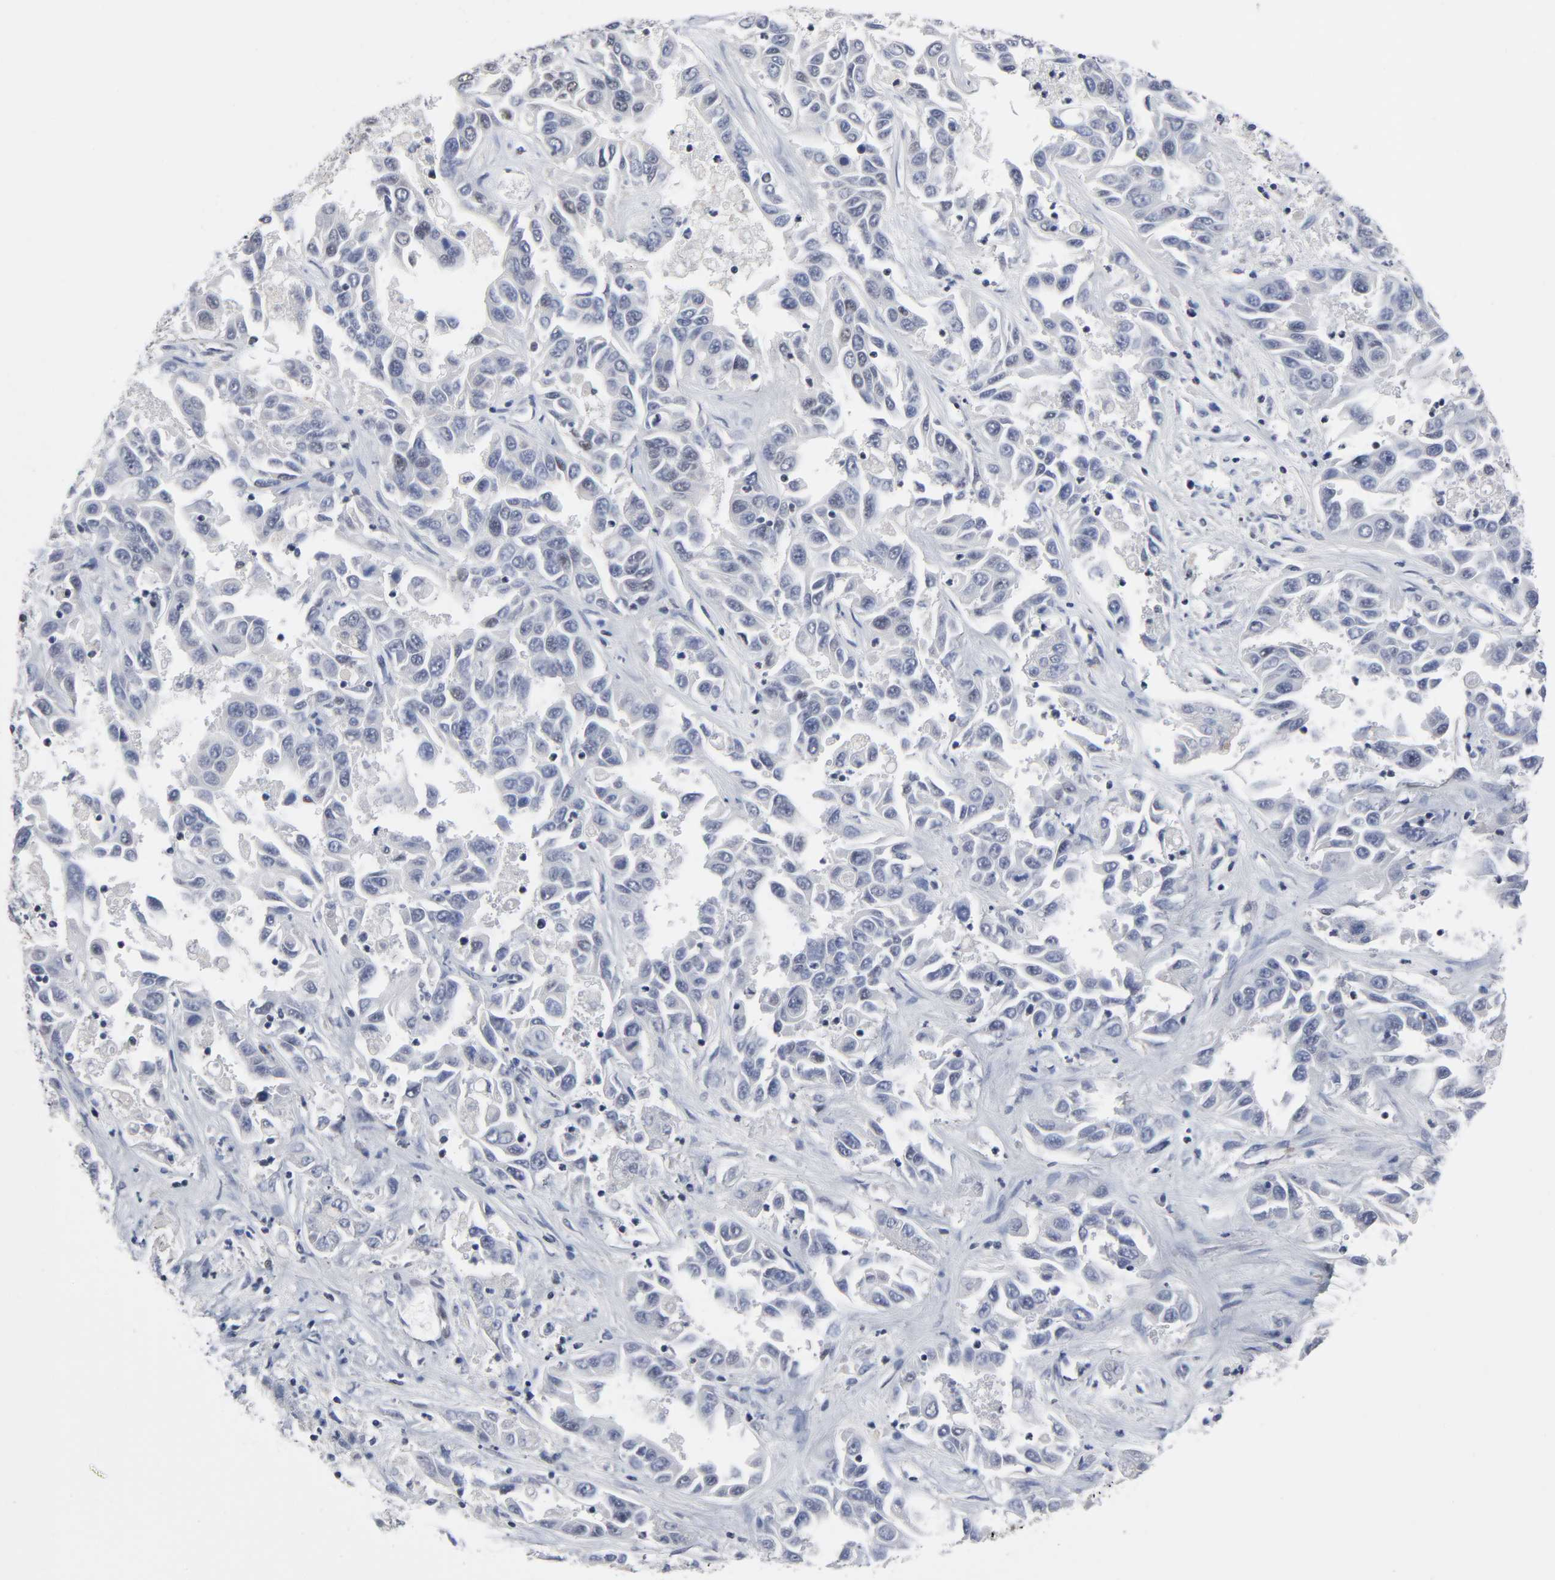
{"staining": {"intensity": "negative", "quantity": "none", "location": "none"}, "tissue": "liver cancer", "cell_type": "Tumor cells", "image_type": "cancer", "snomed": [{"axis": "morphology", "description": "Cholangiocarcinoma"}, {"axis": "topography", "description": "Liver"}], "caption": "Immunohistochemistry photomicrograph of neoplastic tissue: liver cancer (cholangiocarcinoma) stained with DAB shows no significant protein staining in tumor cells. (DAB (3,3'-diaminobenzidine) immunohistochemistry (IHC) with hematoxylin counter stain).", "gene": "TRIM33", "patient": {"sex": "female", "age": 52}}